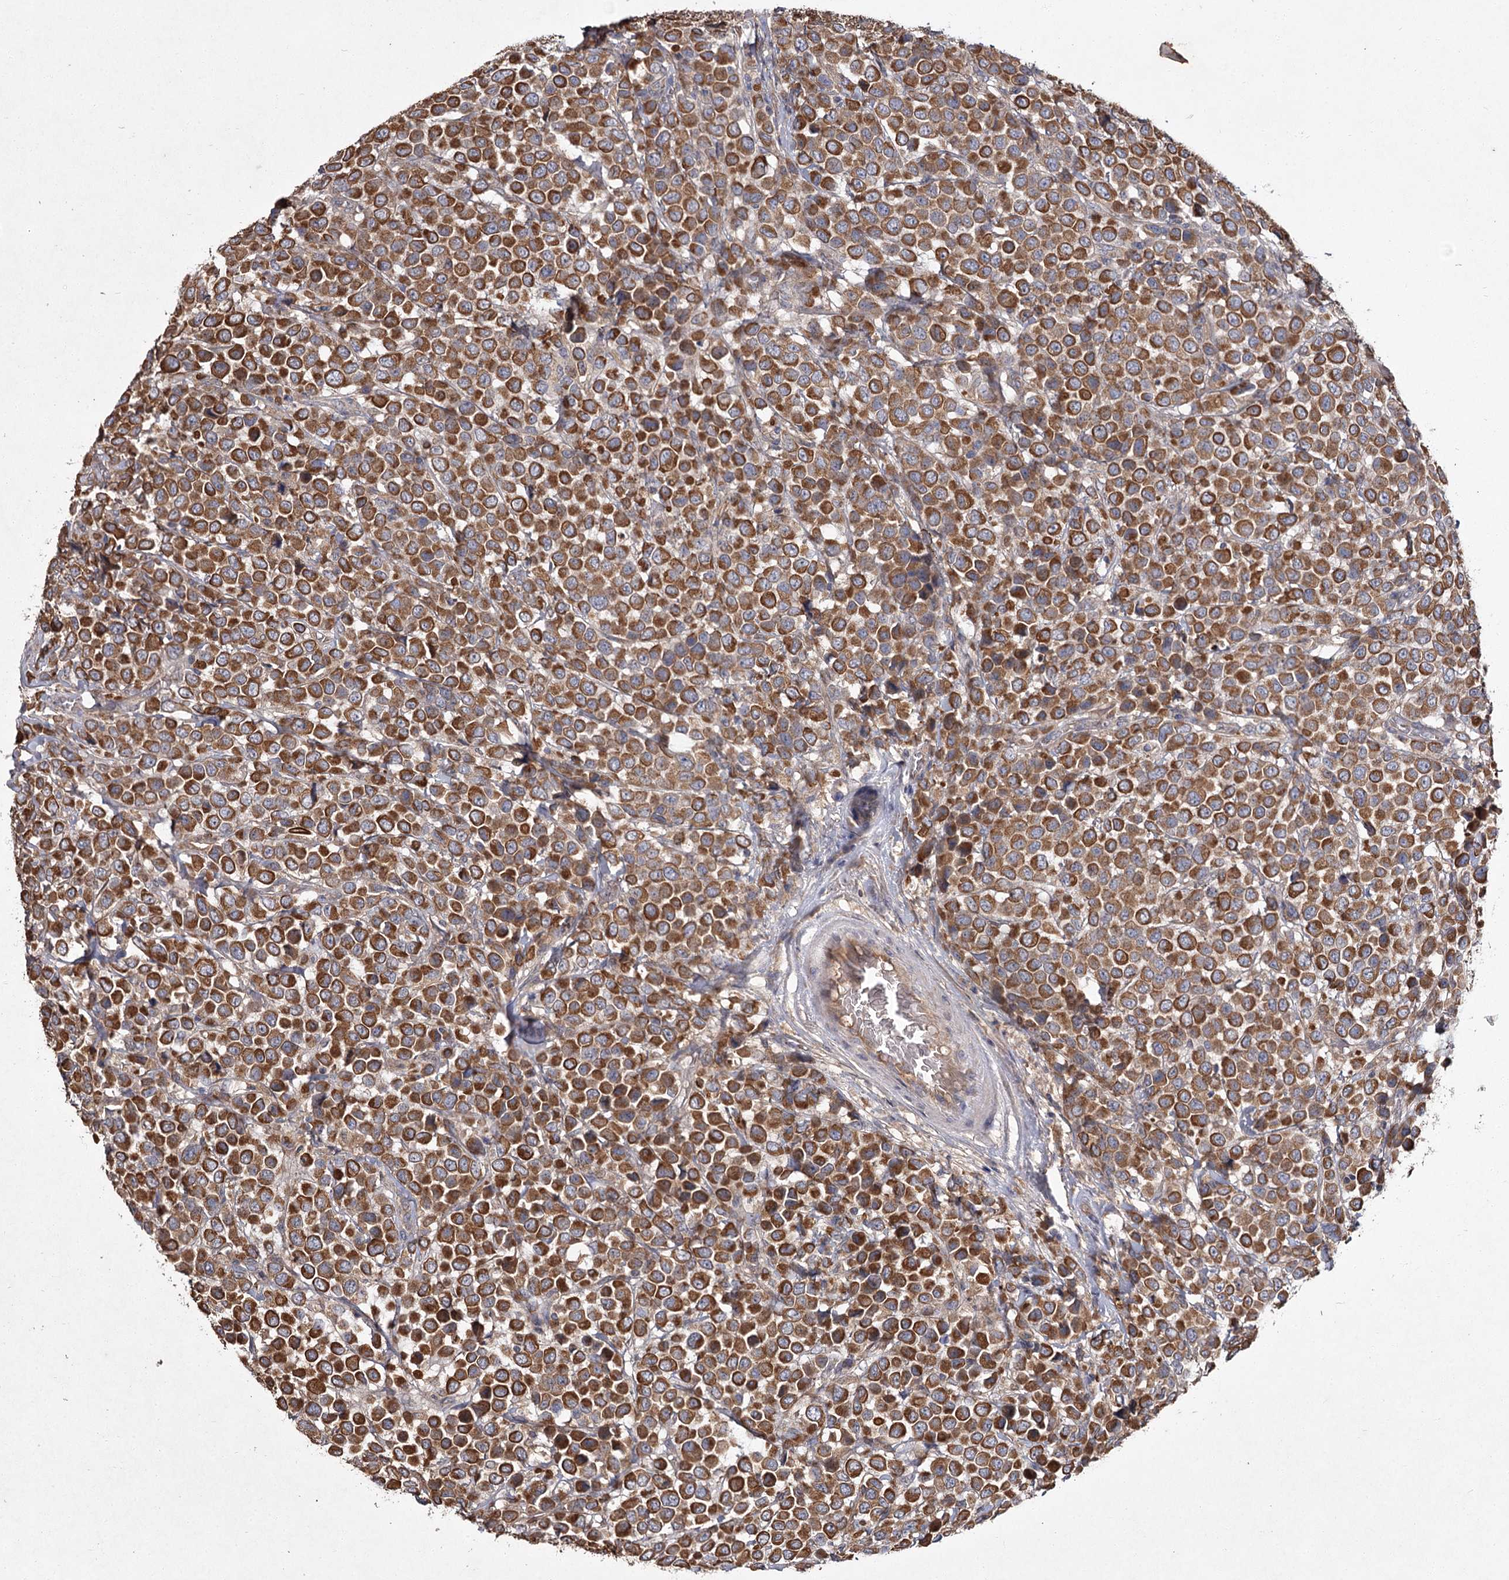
{"staining": {"intensity": "moderate", "quantity": ">75%", "location": "cytoplasmic/membranous"}, "tissue": "breast cancer", "cell_type": "Tumor cells", "image_type": "cancer", "snomed": [{"axis": "morphology", "description": "Duct carcinoma"}, {"axis": "topography", "description": "Breast"}], "caption": "A medium amount of moderate cytoplasmic/membranous staining is appreciated in approximately >75% of tumor cells in breast cancer (infiltrating ductal carcinoma) tissue.", "gene": "MFN1", "patient": {"sex": "female", "age": 61}}